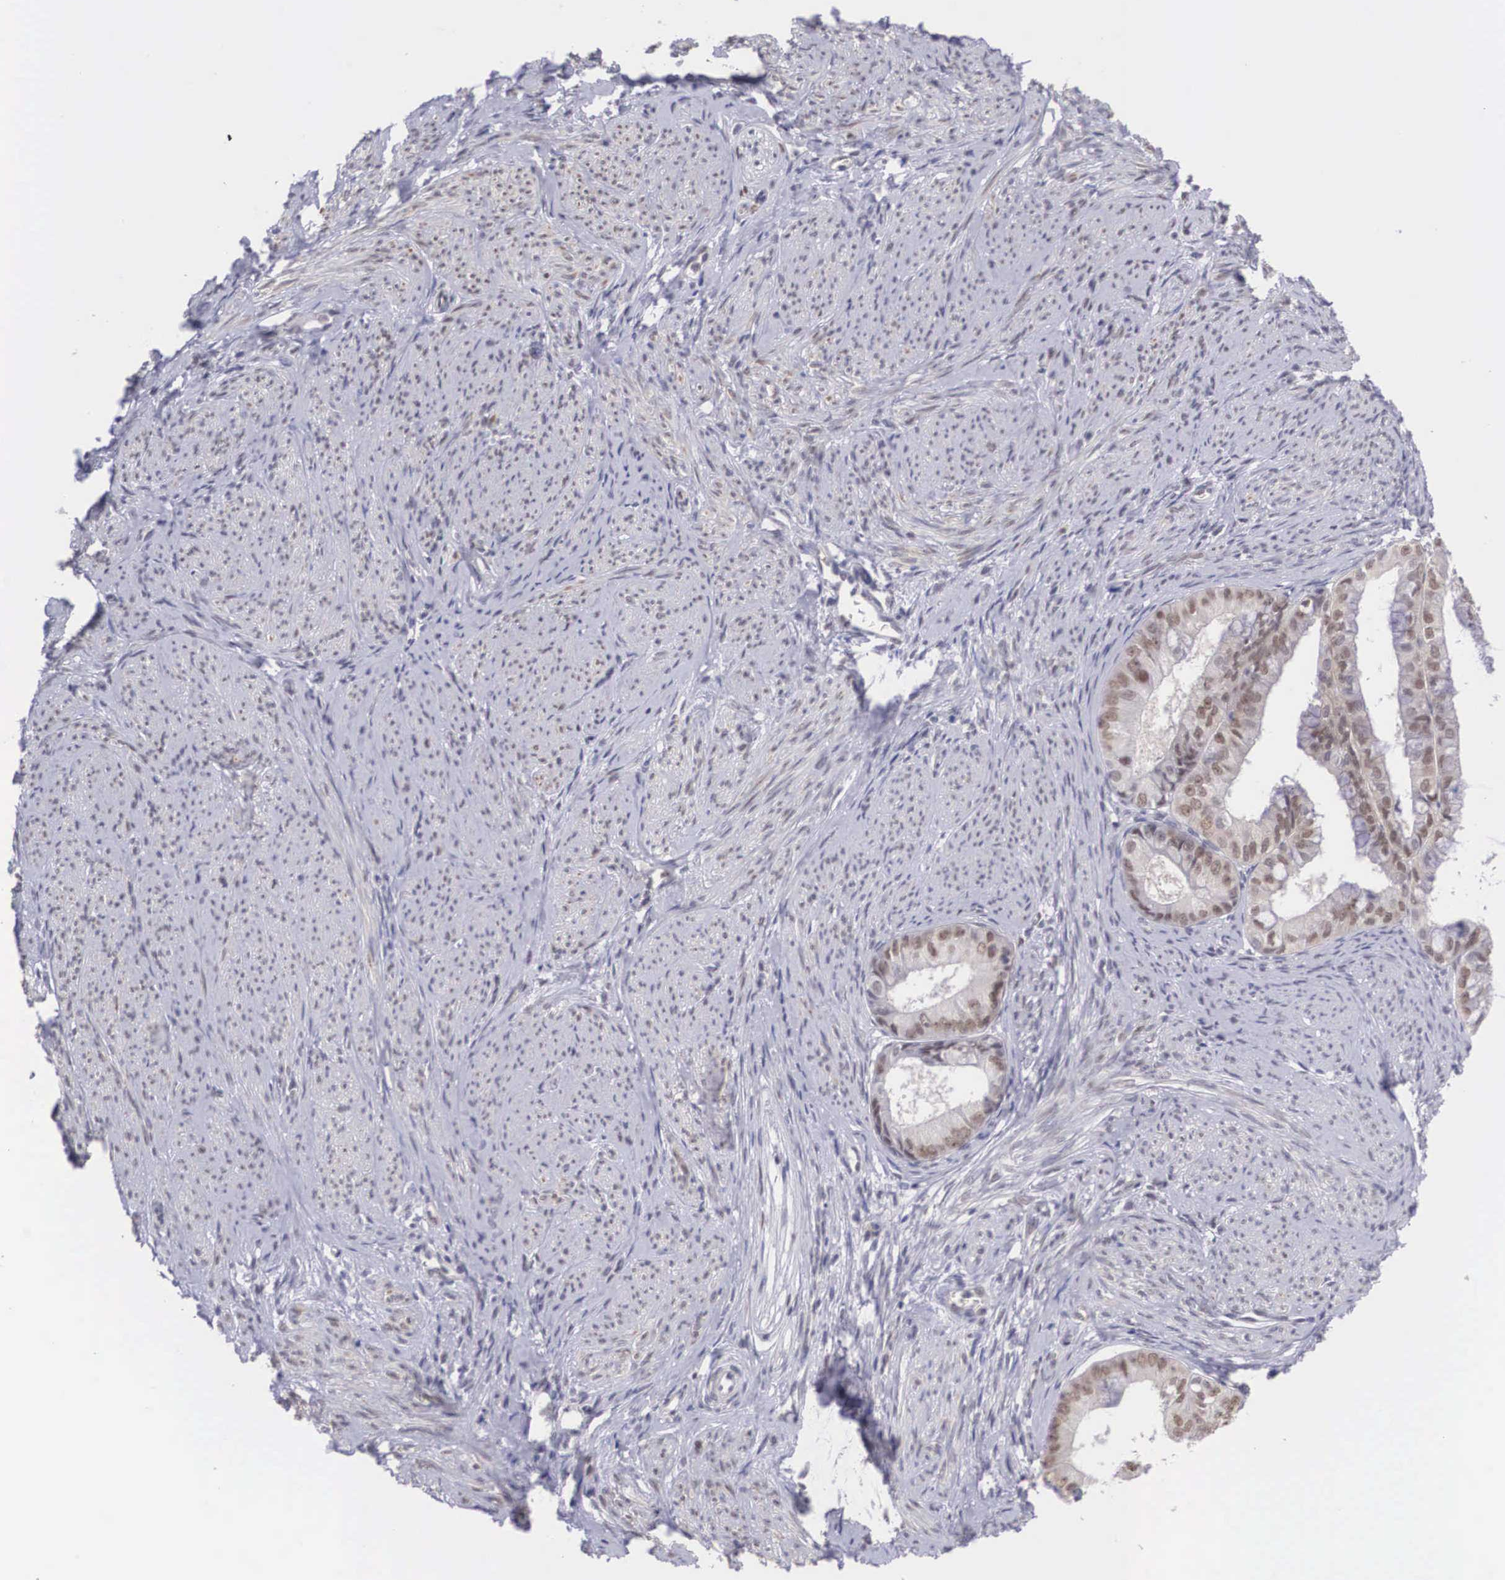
{"staining": {"intensity": "moderate", "quantity": ">75%", "location": "cytoplasmic/membranous,nuclear"}, "tissue": "endometrial cancer", "cell_type": "Tumor cells", "image_type": "cancer", "snomed": [{"axis": "morphology", "description": "Adenocarcinoma, NOS"}, {"axis": "topography", "description": "Endometrium"}], "caption": "A medium amount of moderate cytoplasmic/membranous and nuclear staining is identified in about >75% of tumor cells in endometrial cancer (adenocarcinoma) tissue.", "gene": "NINL", "patient": {"sex": "female", "age": 76}}